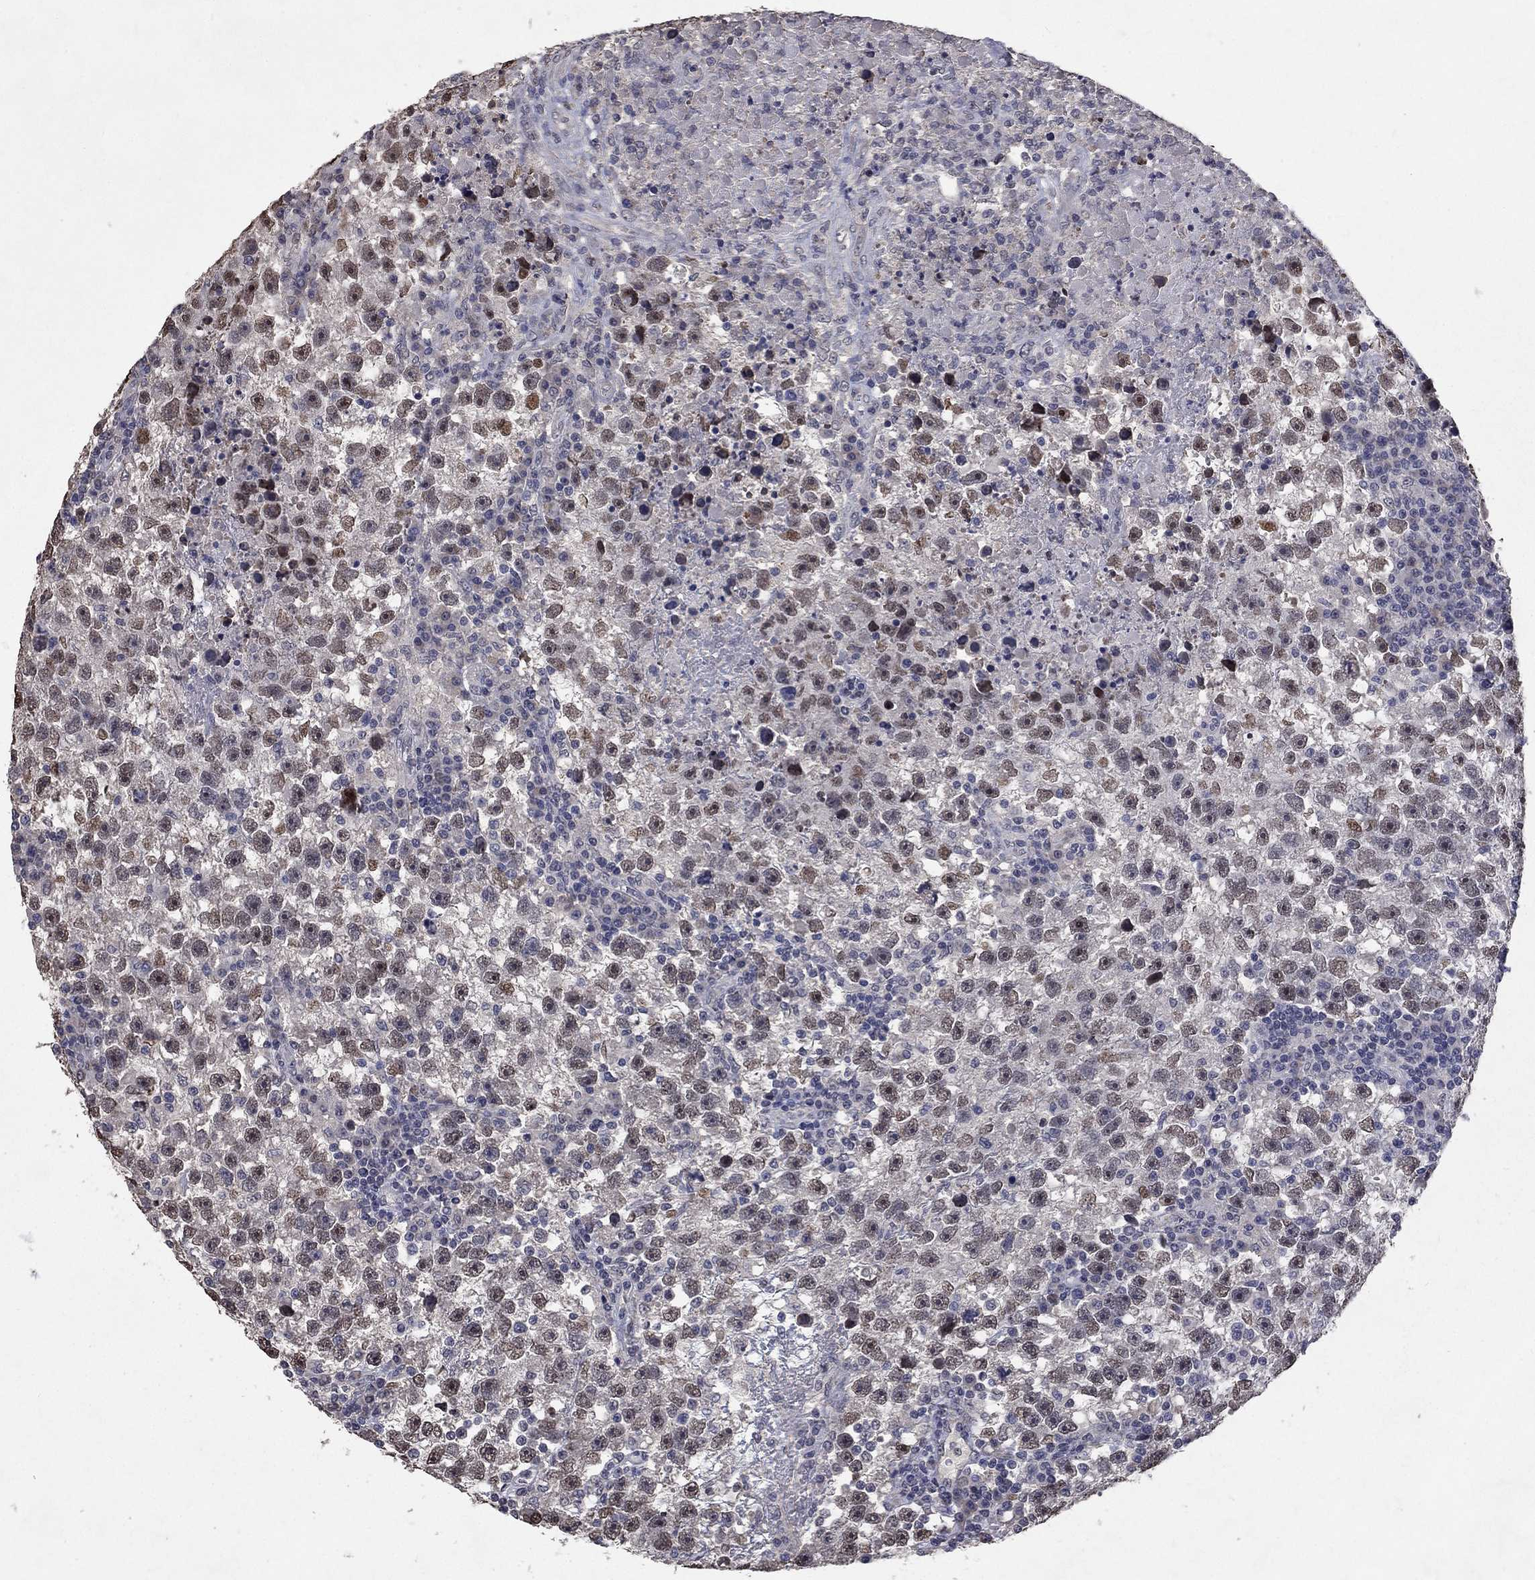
{"staining": {"intensity": "weak", "quantity": "<25%", "location": "cytoplasmic/membranous"}, "tissue": "testis cancer", "cell_type": "Tumor cells", "image_type": "cancer", "snomed": [{"axis": "morphology", "description": "Seminoma, NOS"}, {"axis": "topography", "description": "Testis"}], "caption": "The image shows no significant staining in tumor cells of testis seminoma.", "gene": "CHST5", "patient": {"sex": "male", "age": 47}}